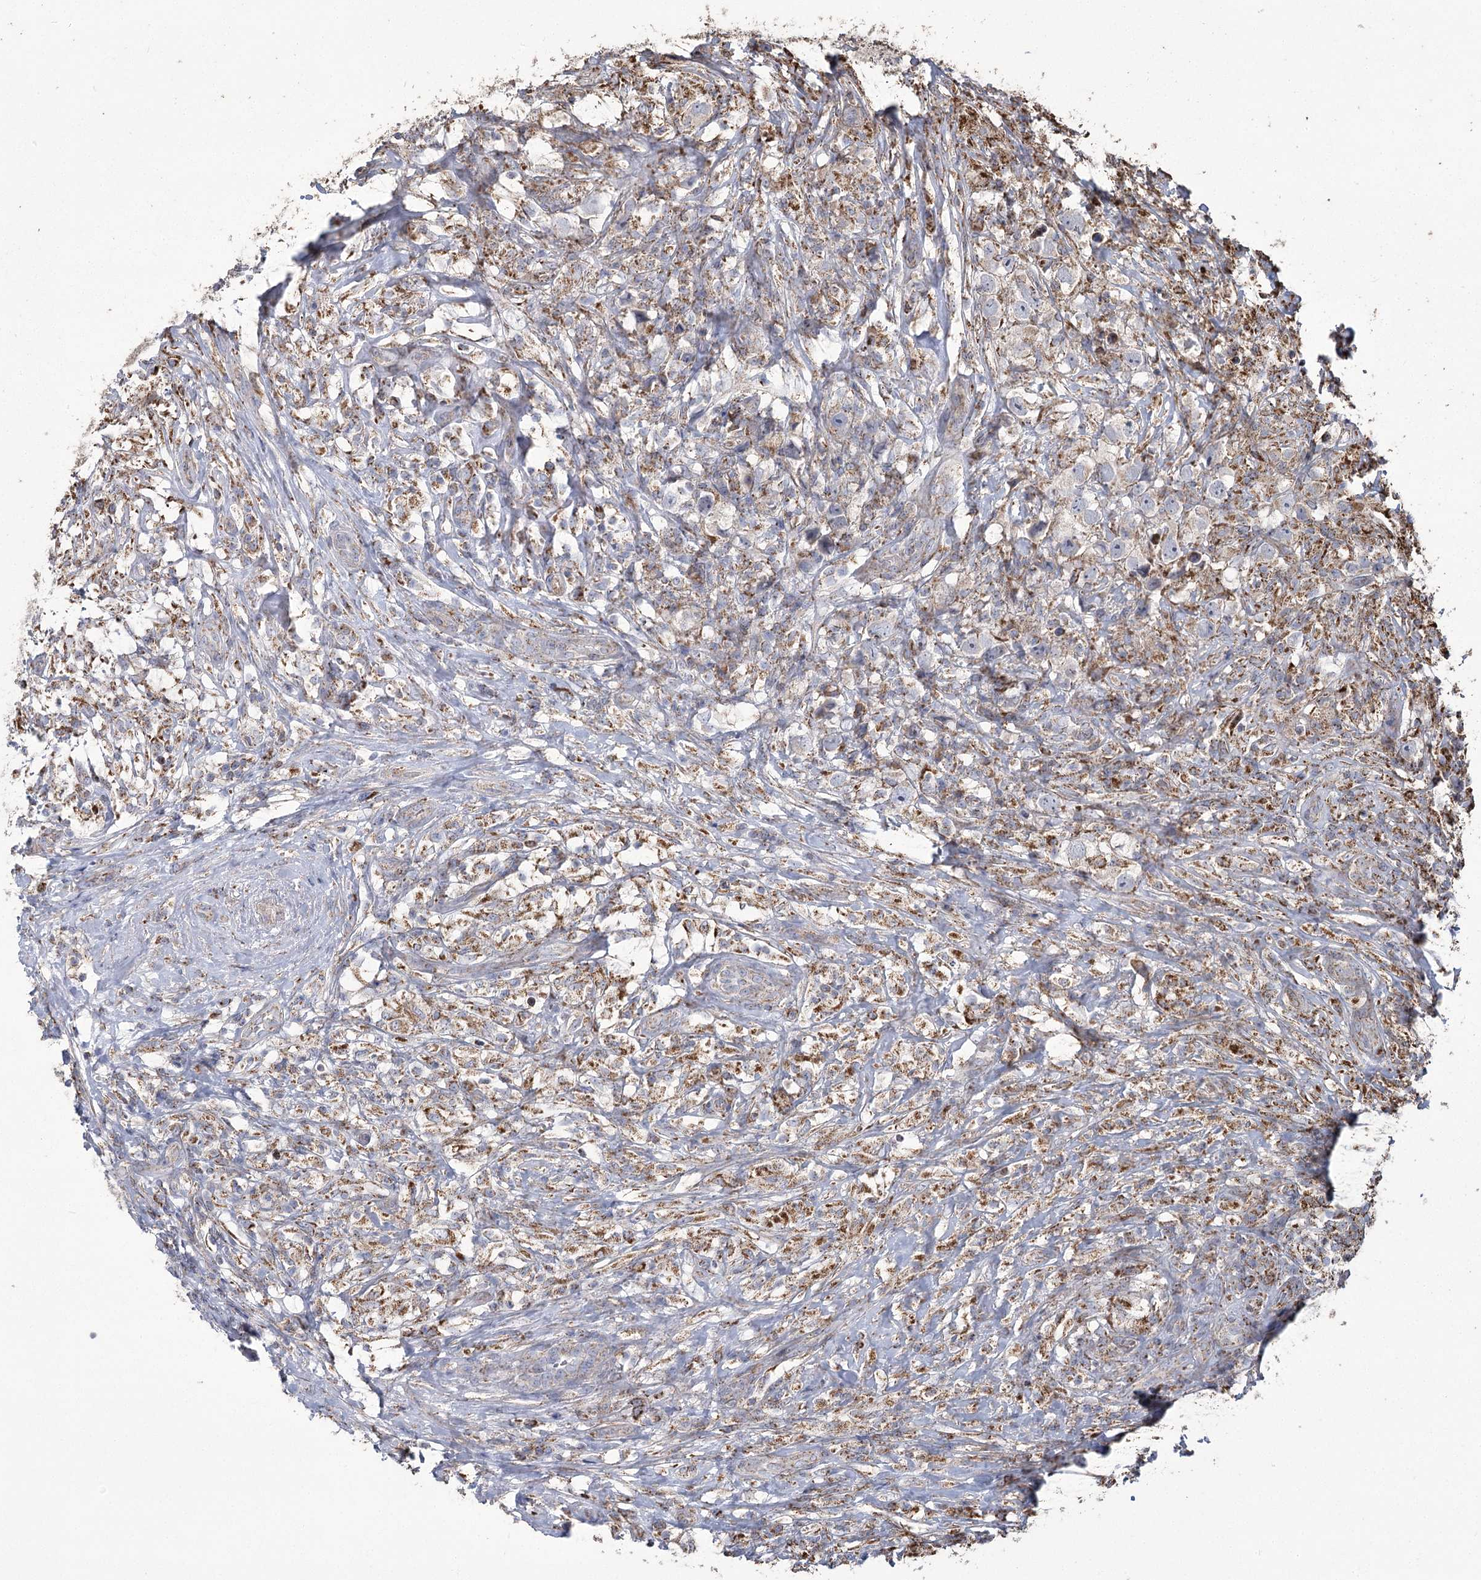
{"staining": {"intensity": "weak", "quantity": "<25%", "location": "cytoplasmic/membranous"}, "tissue": "testis cancer", "cell_type": "Tumor cells", "image_type": "cancer", "snomed": [{"axis": "morphology", "description": "Seminoma, NOS"}, {"axis": "topography", "description": "Testis"}], "caption": "Tumor cells are negative for protein expression in human testis cancer (seminoma). The staining is performed using DAB brown chromogen with nuclei counter-stained in using hematoxylin.", "gene": "RANBP3L", "patient": {"sex": "male", "age": 49}}